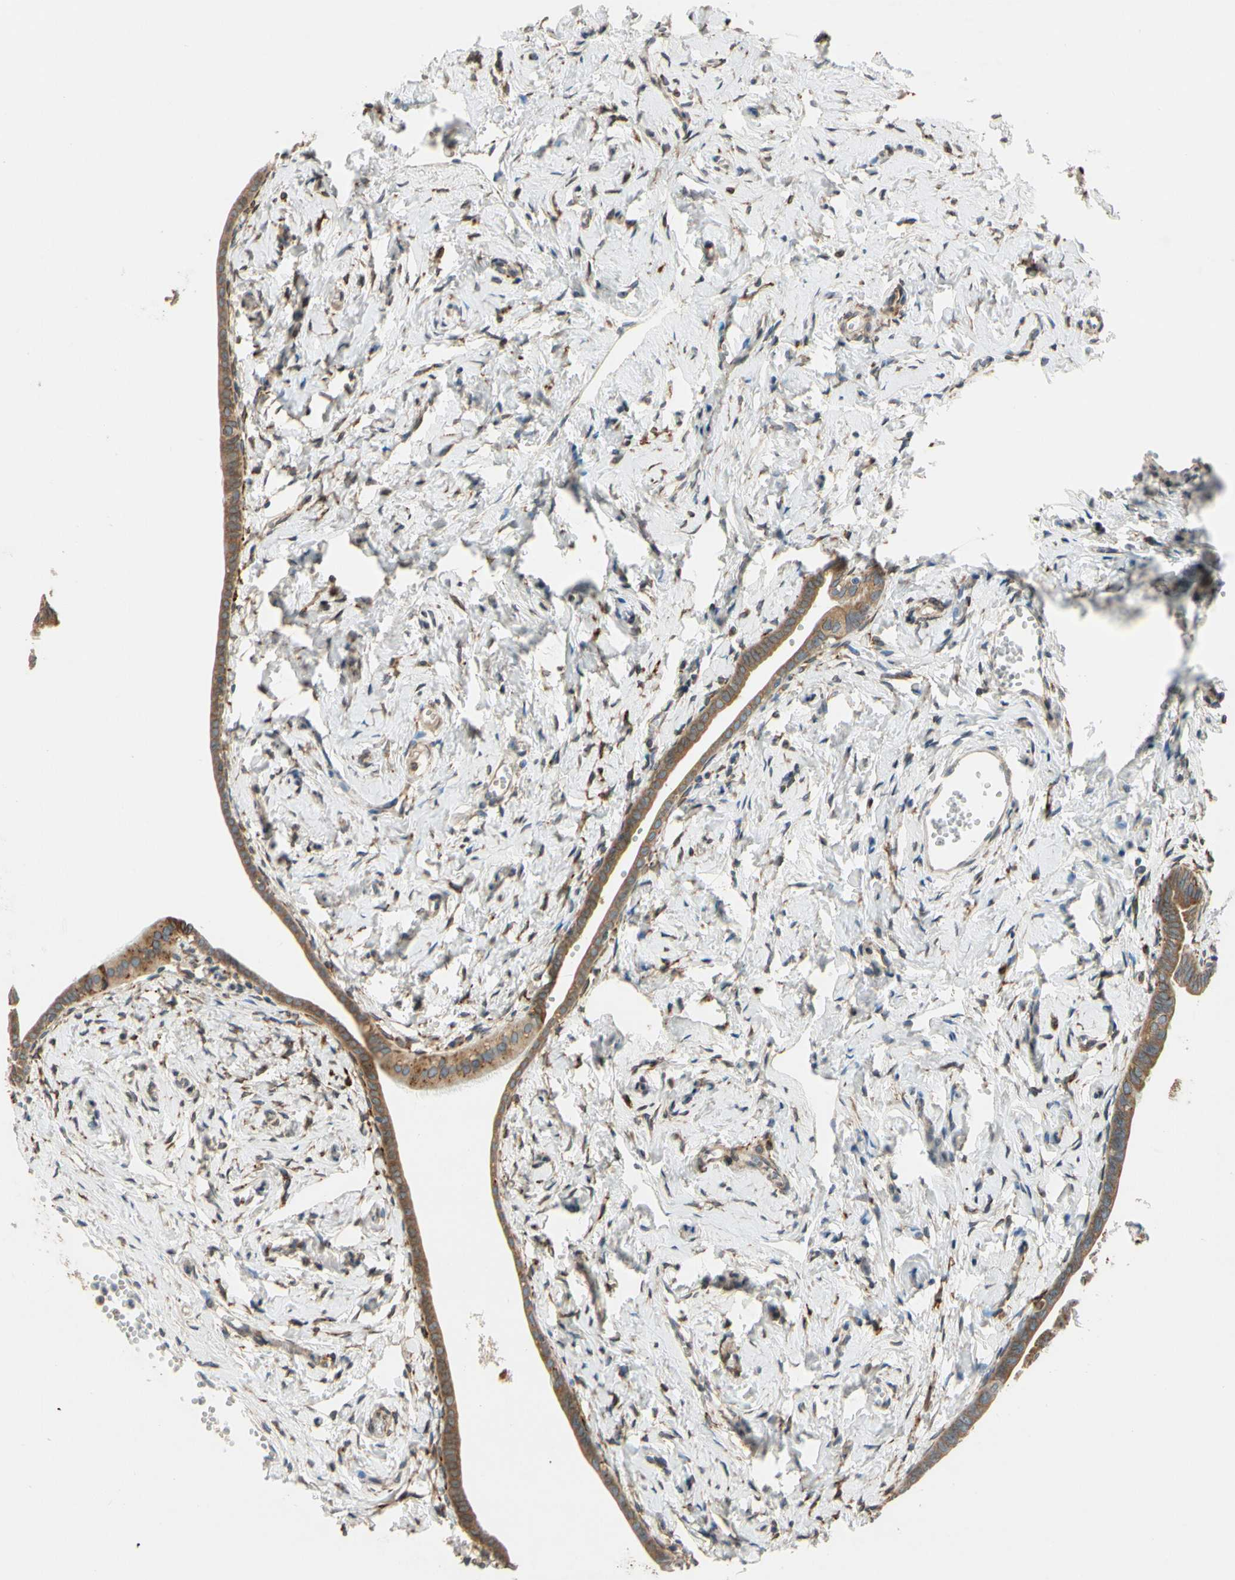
{"staining": {"intensity": "strong", "quantity": ">75%", "location": "cytoplasmic/membranous"}, "tissue": "fallopian tube", "cell_type": "Glandular cells", "image_type": "normal", "snomed": [{"axis": "morphology", "description": "Normal tissue, NOS"}, {"axis": "topography", "description": "Fallopian tube"}], "caption": "The image shows a brown stain indicating the presence of a protein in the cytoplasmic/membranous of glandular cells in fallopian tube.", "gene": "RPN2", "patient": {"sex": "female", "age": 71}}